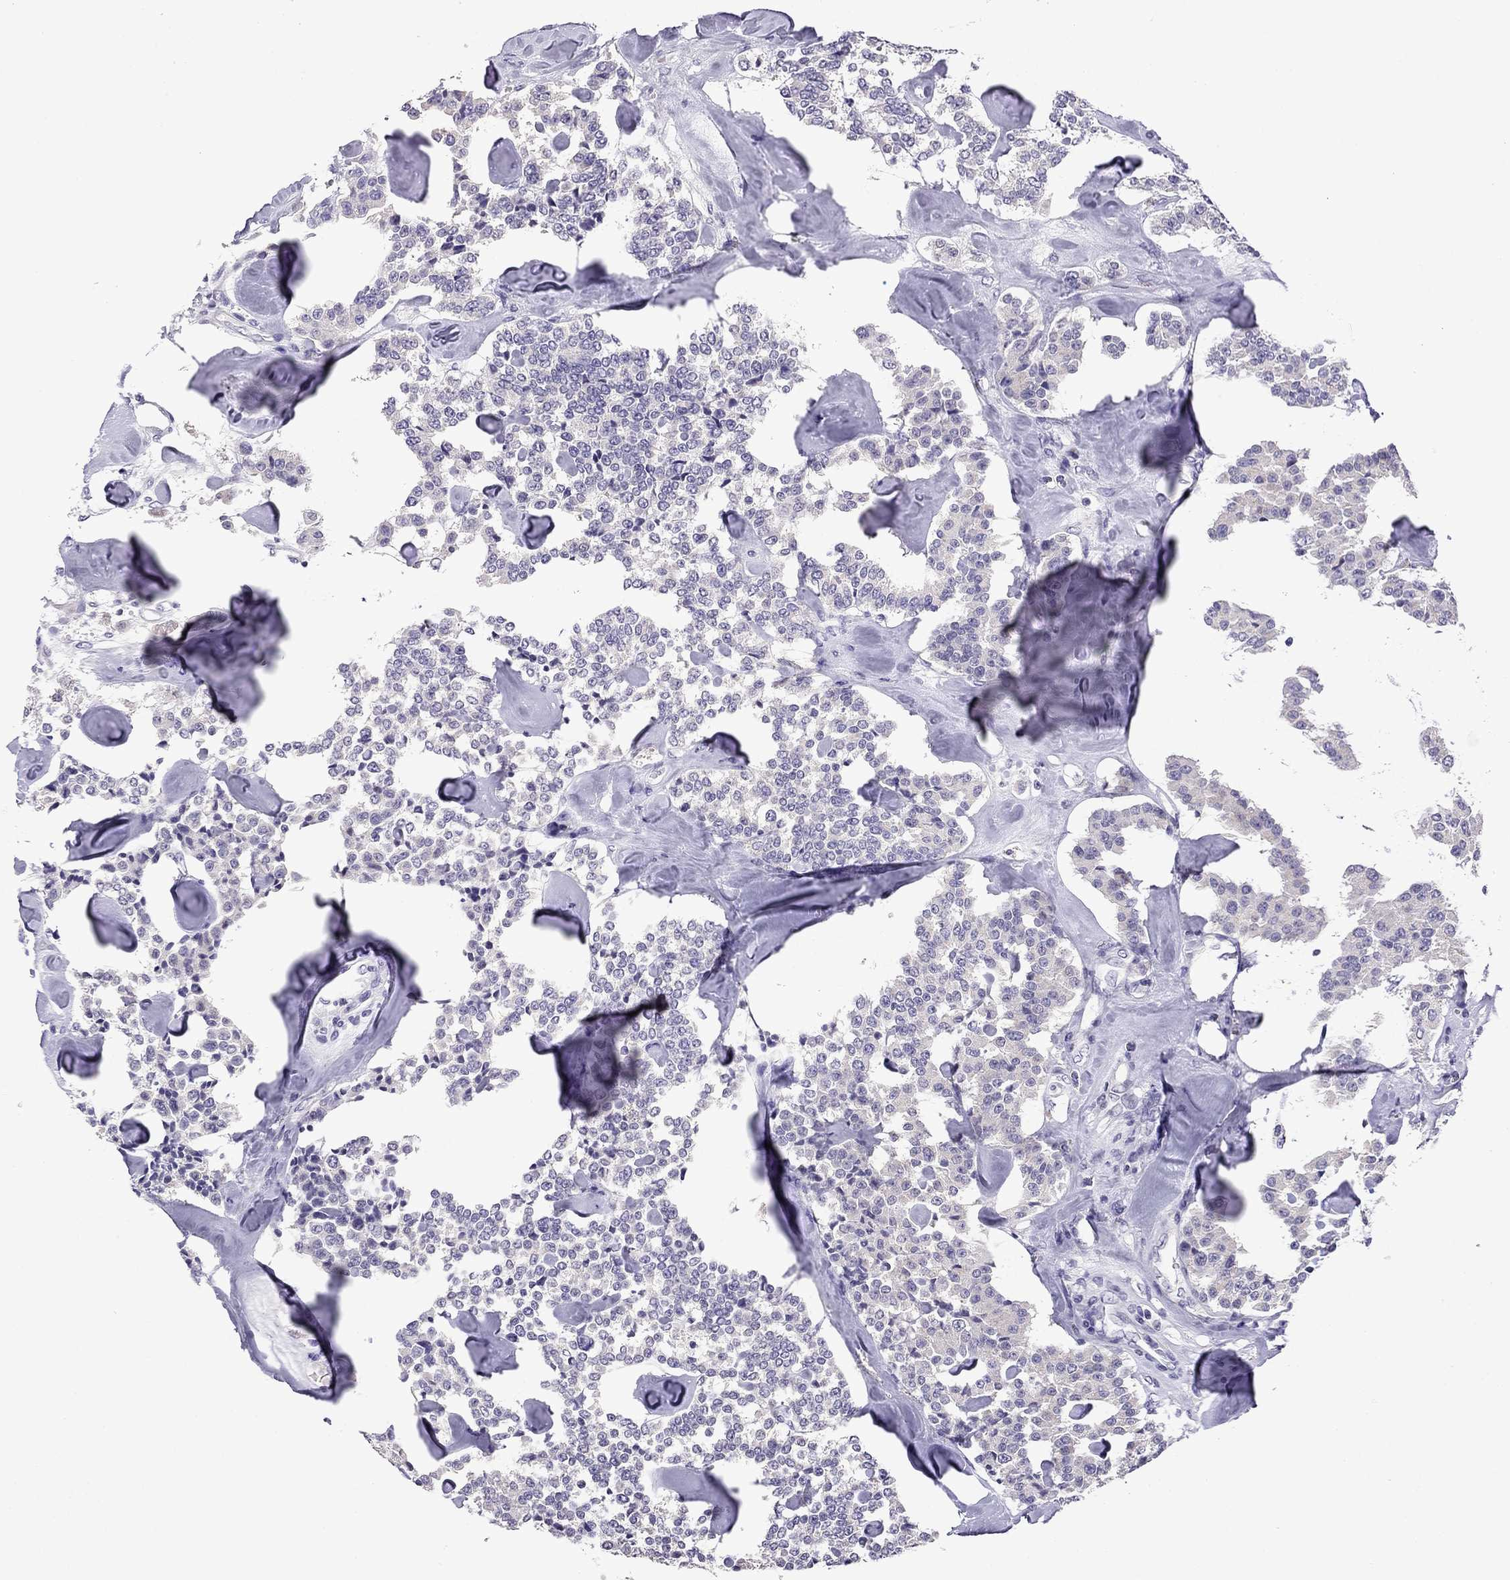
{"staining": {"intensity": "negative", "quantity": "none", "location": "none"}, "tissue": "carcinoid", "cell_type": "Tumor cells", "image_type": "cancer", "snomed": [{"axis": "morphology", "description": "Carcinoid, malignant, NOS"}, {"axis": "topography", "description": "Pancreas"}], "caption": "This is an immunohistochemistry (IHC) histopathology image of carcinoid. There is no expression in tumor cells.", "gene": "TTN", "patient": {"sex": "male", "age": 41}}